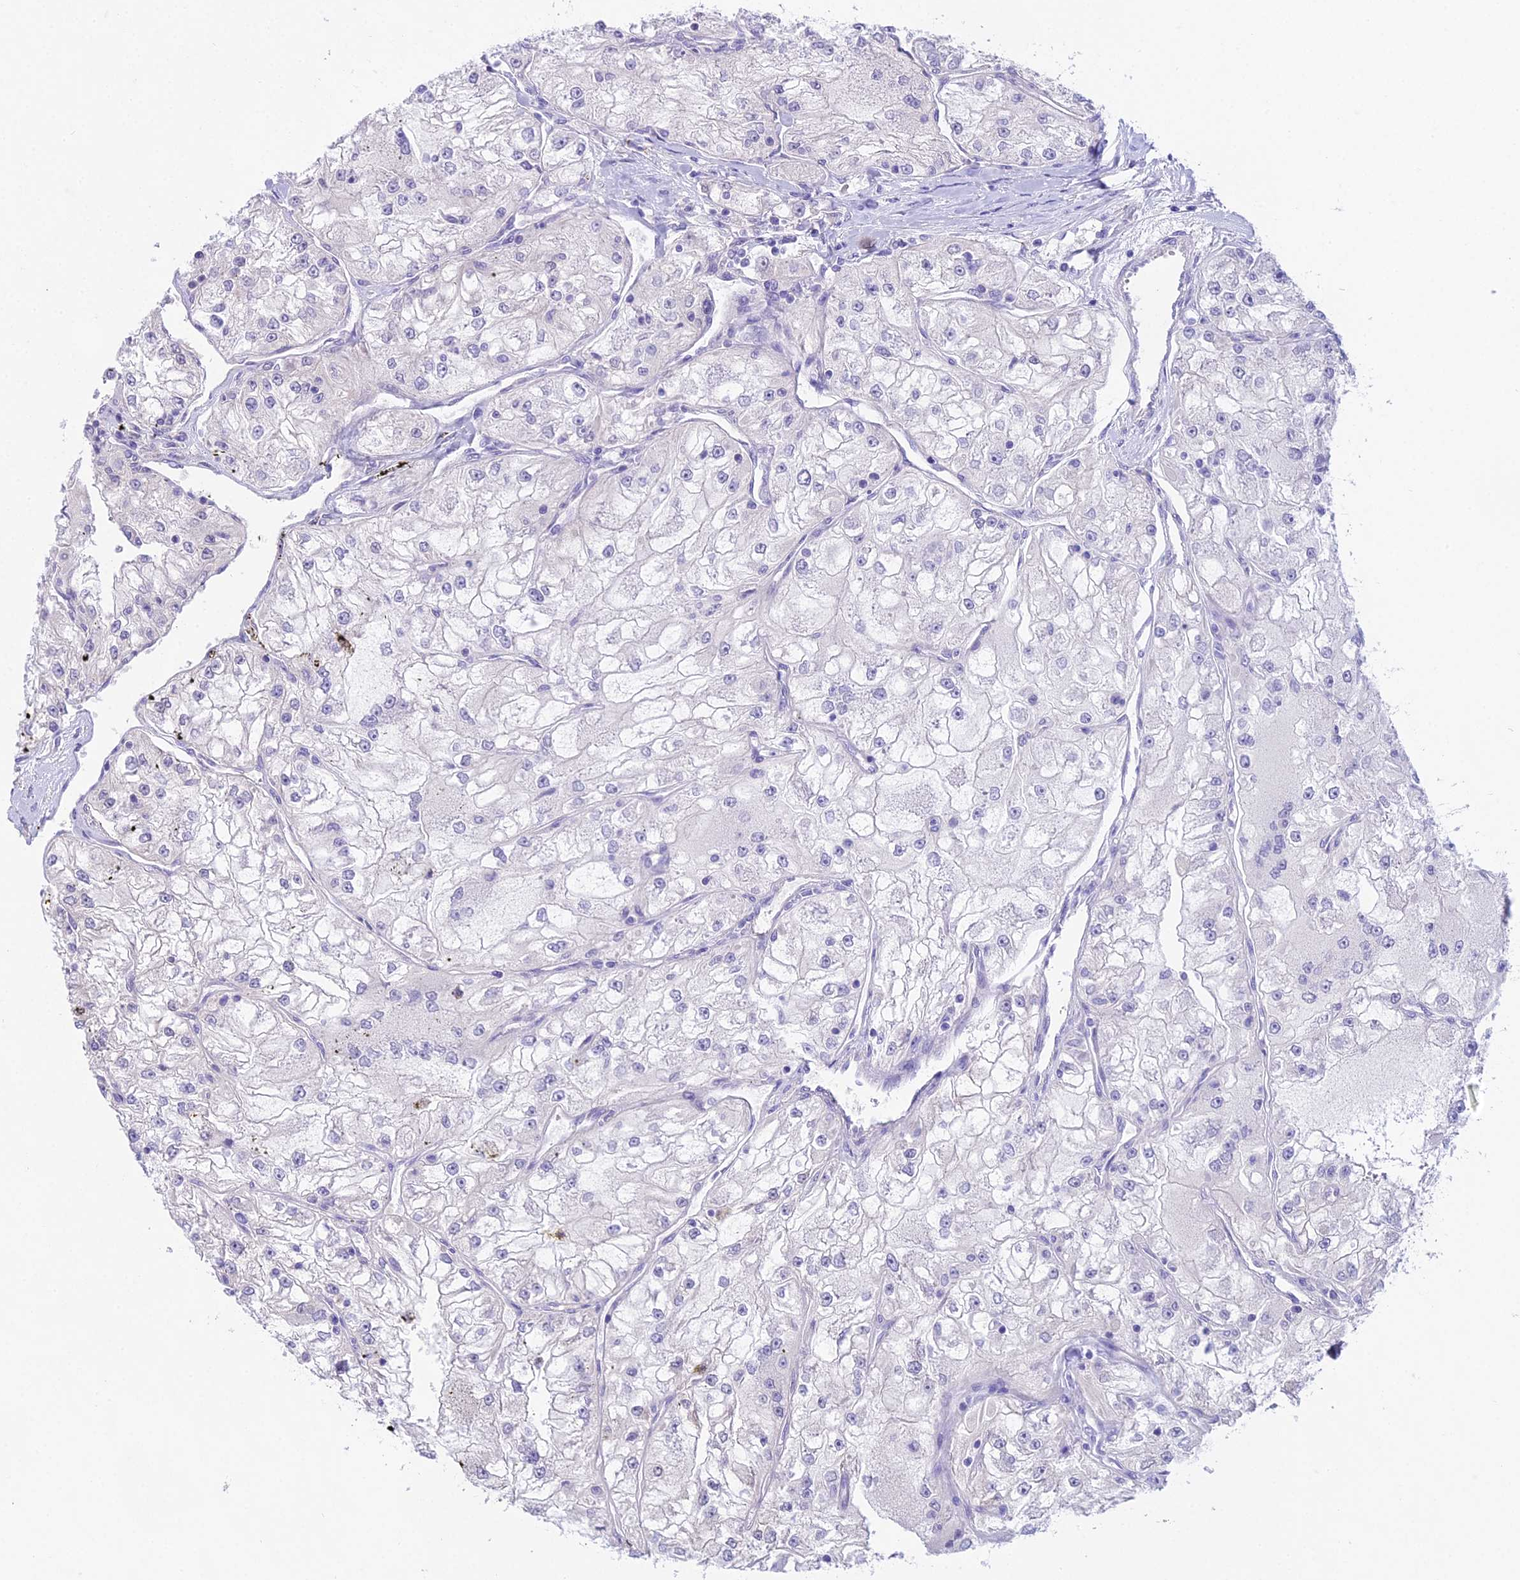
{"staining": {"intensity": "negative", "quantity": "none", "location": "none"}, "tissue": "renal cancer", "cell_type": "Tumor cells", "image_type": "cancer", "snomed": [{"axis": "morphology", "description": "Adenocarcinoma, NOS"}, {"axis": "topography", "description": "Kidney"}], "caption": "Adenocarcinoma (renal) stained for a protein using IHC reveals no expression tumor cells.", "gene": "MAT2A", "patient": {"sex": "female", "age": 72}}